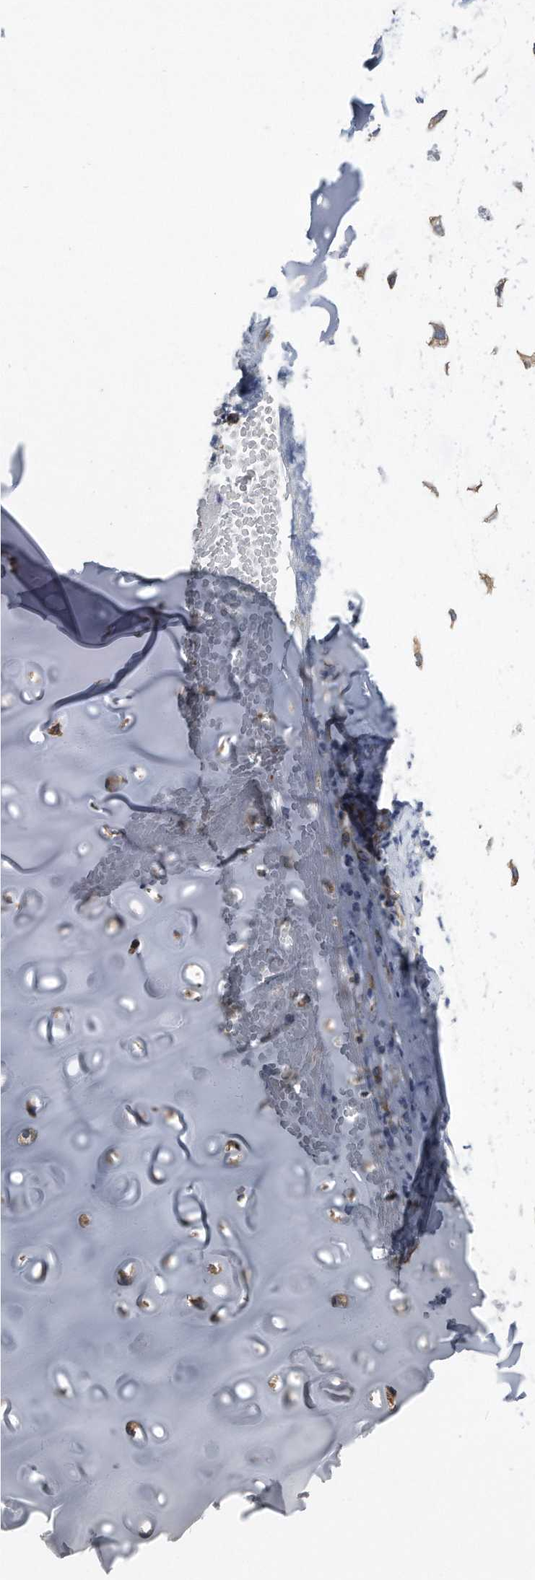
{"staining": {"intensity": "negative", "quantity": "none", "location": "none"}, "tissue": "adipose tissue", "cell_type": "Adipocytes", "image_type": "normal", "snomed": [{"axis": "morphology", "description": "Normal tissue, NOS"}, {"axis": "morphology", "description": "Basal cell carcinoma"}, {"axis": "topography", "description": "Cartilage tissue"}, {"axis": "topography", "description": "Nasopharynx"}, {"axis": "topography", "description": "Oral tissue"}], "caption": "IHC micrograph of unremarkable adipose tissue stained for a protein (brown), which reveals no staining in adipocytes. The staining was performed using DAB to visualize the protein expression in brown, while the nuclei were stained in blue with hematoxylin (Magnification: 20x).", "gene": "EIF2B4", "patient": {"sex": "female", "age": 77}}